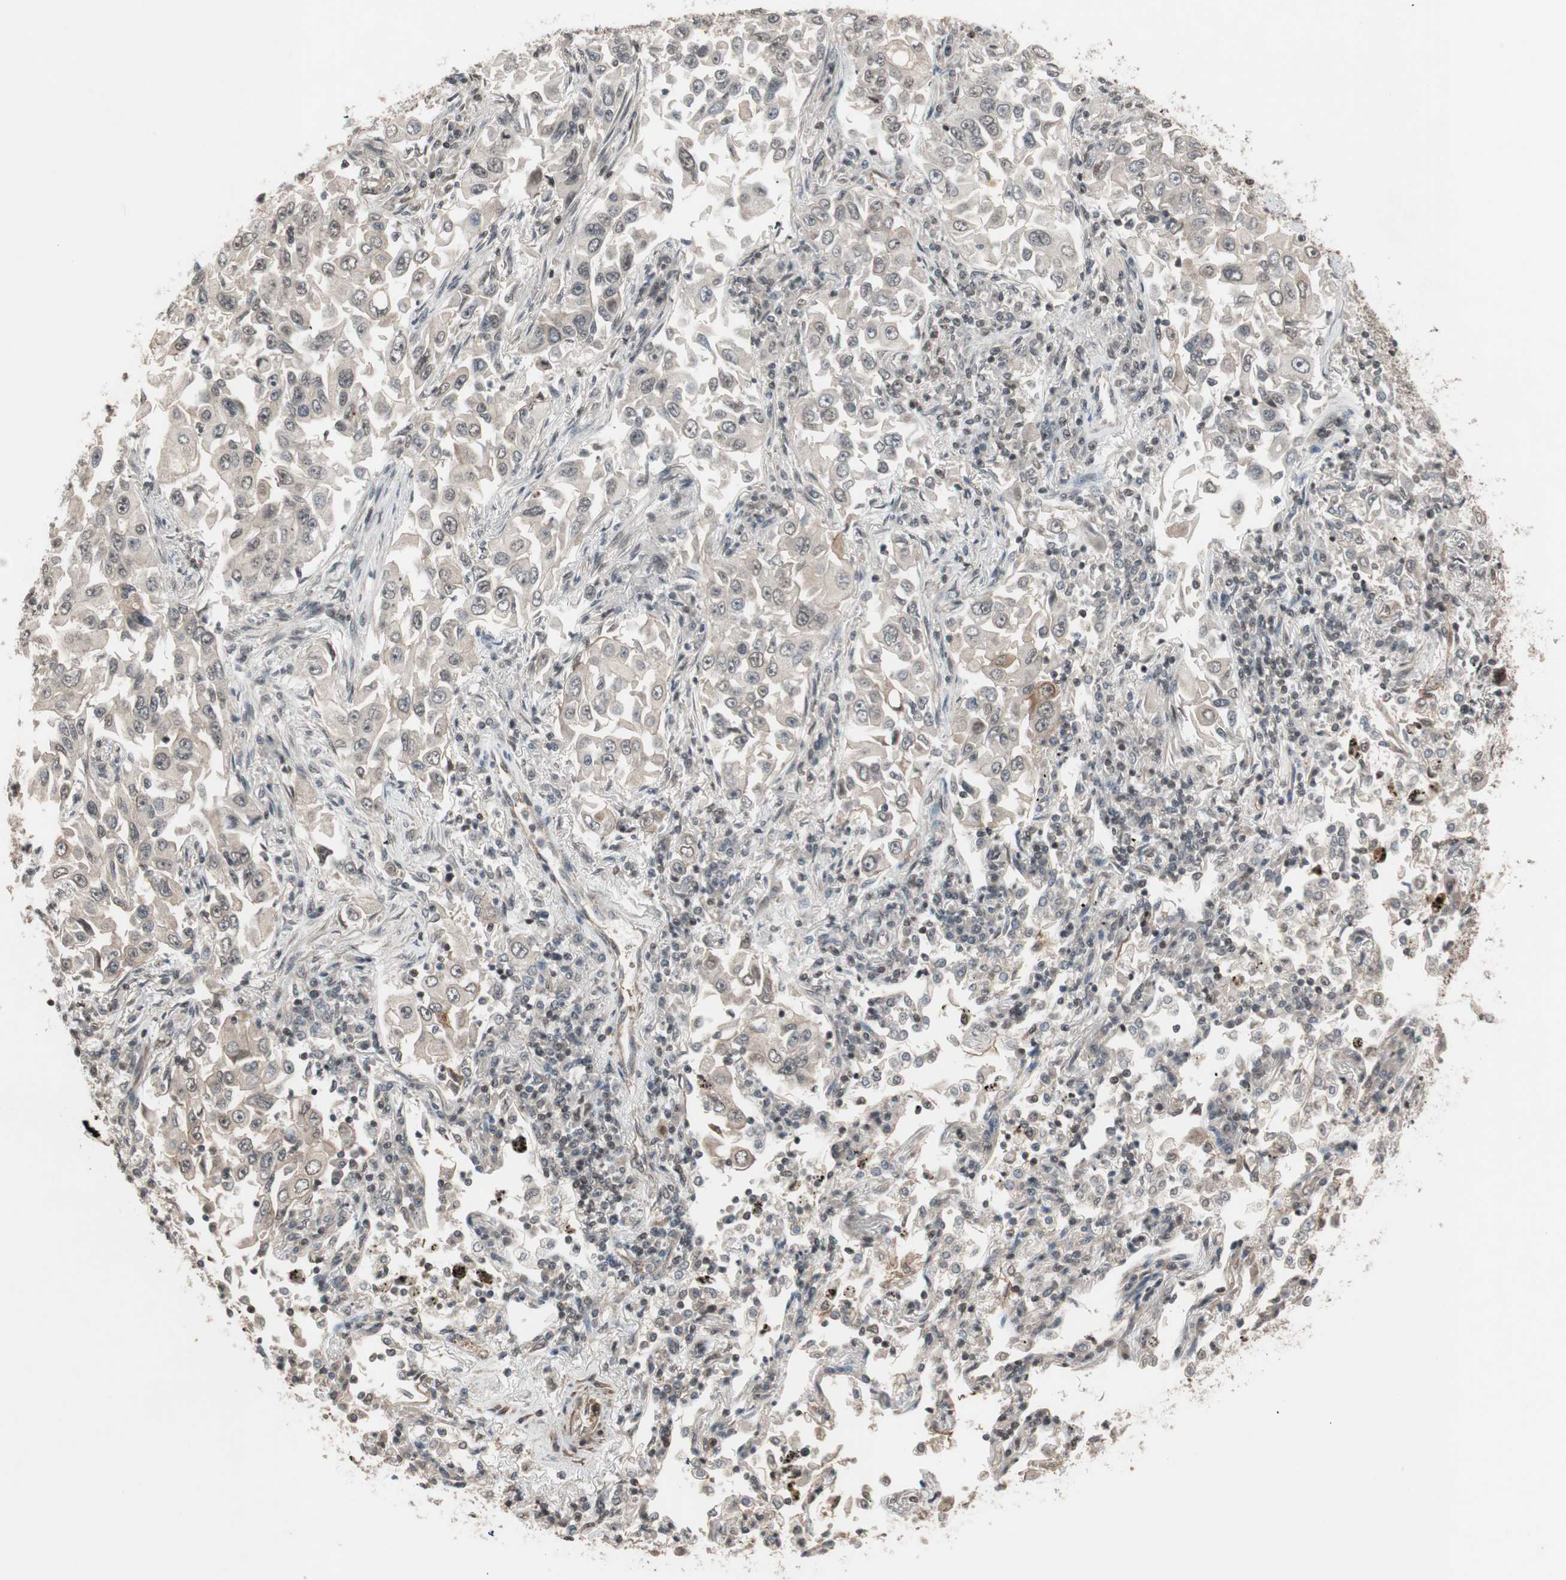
{"staining": {"intensity": "weak", "quantity": "<25%", "location": "cytoplasmic/membranous"}, "tissue": "lung cancer", "cell_type": "Tumor cells", "image_type": "cancer", "snomed": [{"axis": "morphology", "description": "Adenocarcinoma, NOS"}, {"axis": "topography", "description": "Lung"}], "caption": "Lung adenocarcinoma was stained to show a protein in brown. There is no significant expression in tumor cells. (DAB immunohistochemistry (IHC), high magnification).", "gene": "DRAP1", "patient": {"sex": "male", "age": 84}}